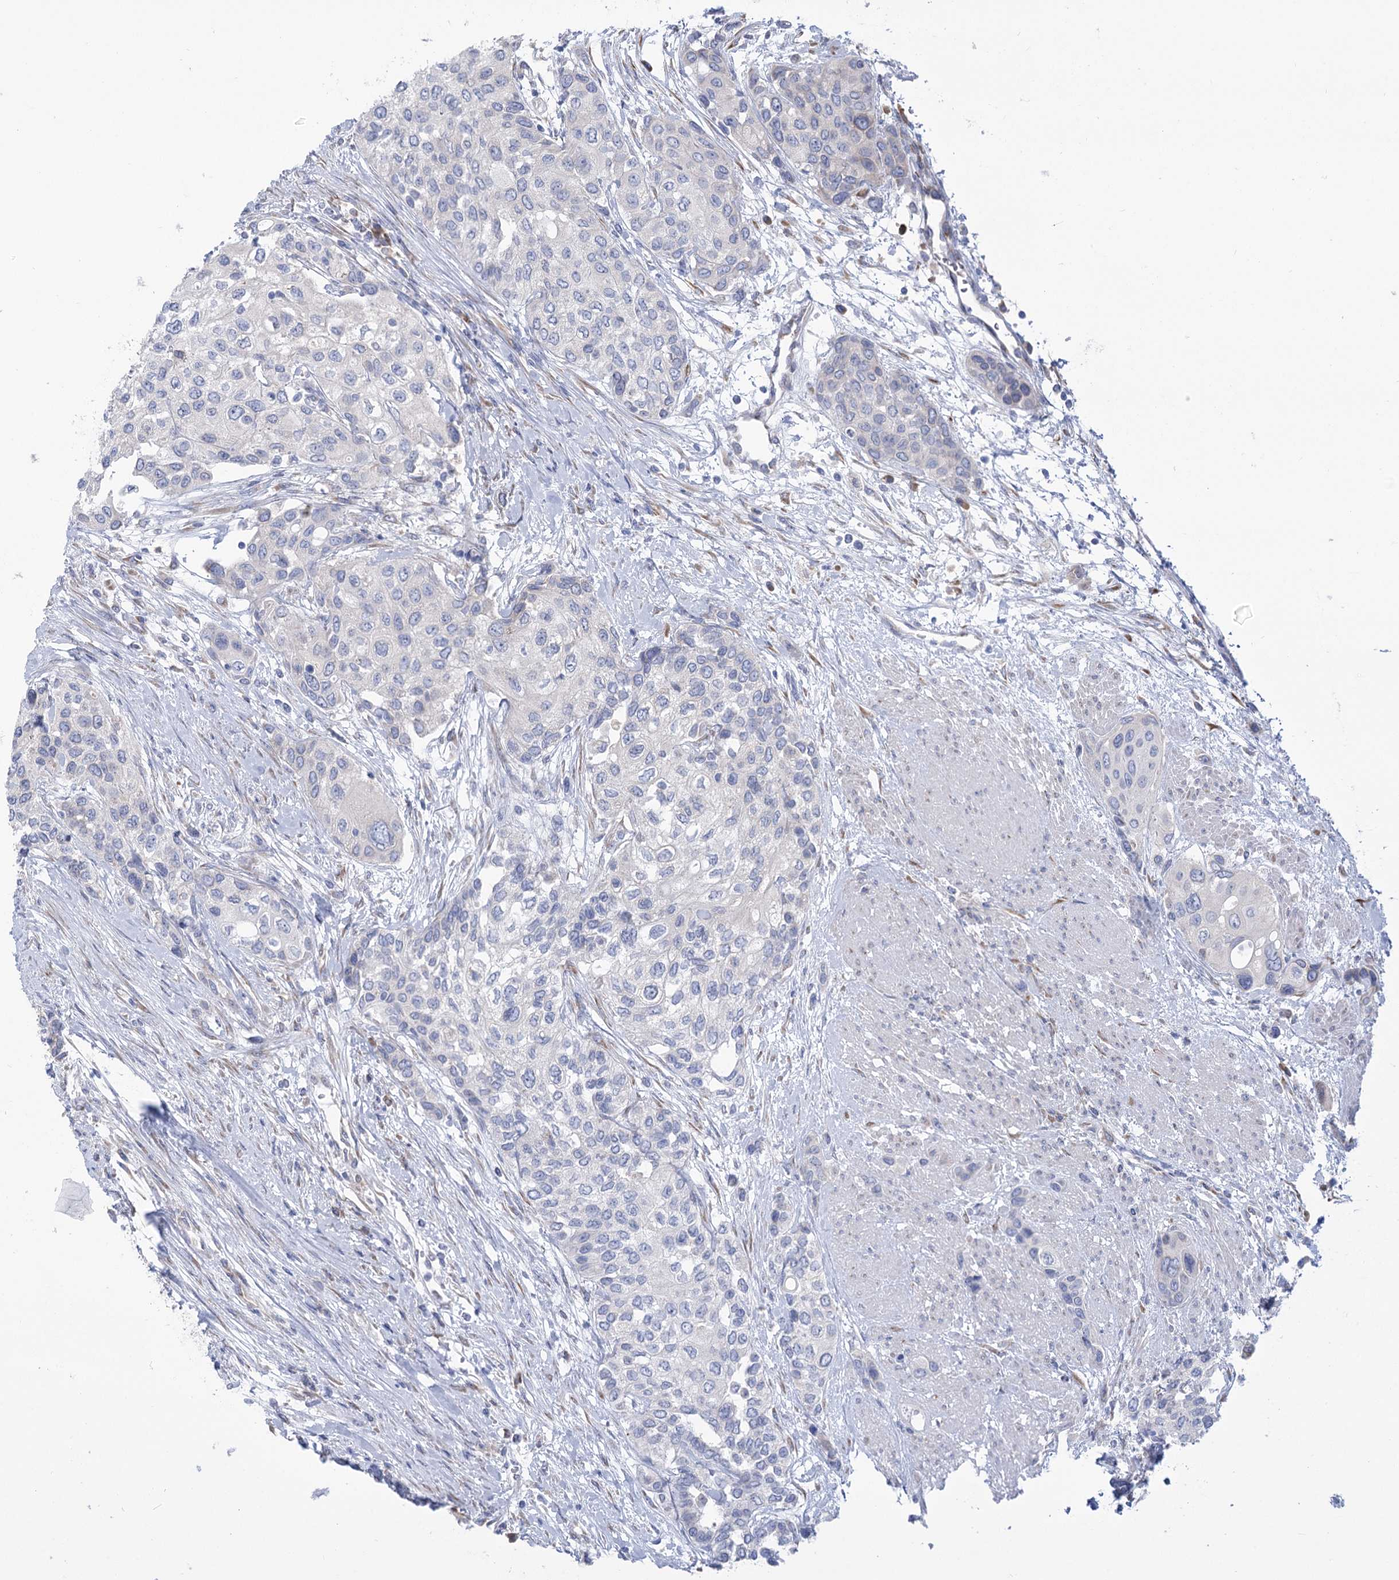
{"staining": {"intensity": "negative", "quantity": "none", "location": "none"}, "tissue": "urothelial cancer", "cell_type": "Tumor cells", "image_type": "cancer", "snomed": [{"axis": "morphology", "description": "Normal tissue, NOS"}, {"axis": "morphology", "description": "Urothelial carcinoma, High grade"}, {"axis": "topography", "description": "Vascular tissue"}, {"axis": "topography", "description": "Urinary bladder"}], "caption": "This image is of high-grade urothelial carcinoma stained with immunohistochemistry to label a protein in brown with the nuclei are counter-stained blue. There is no positivity in tumor cells.", "gene": "STT3B", "patient": {"sex": "female", "age": 56}}